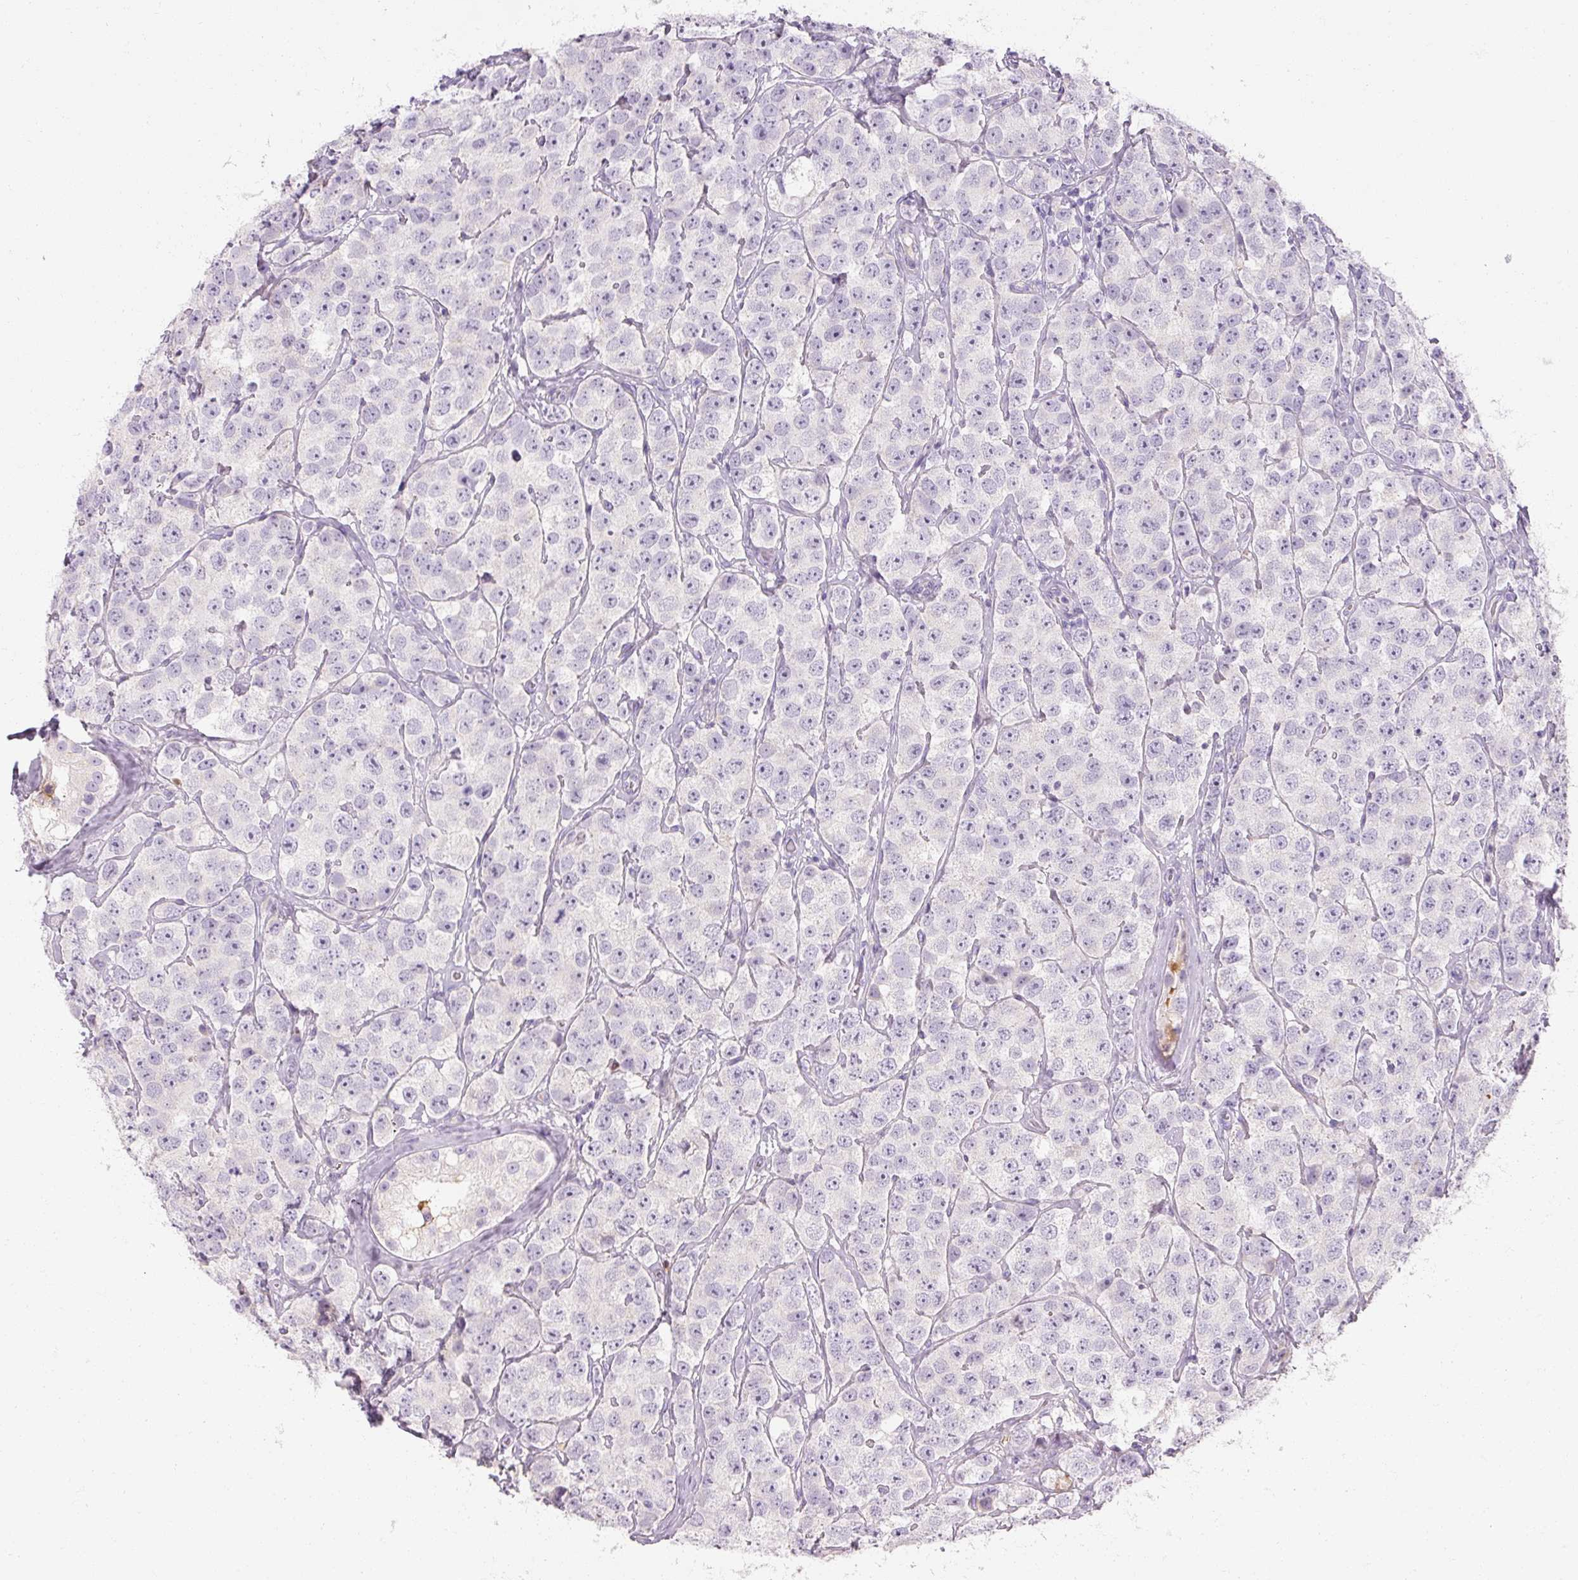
{"staining": {"intensity": "negative", "quantity": "none", "location": "none"}, "tissue": "testis cancer", "cell_type": "Tumor cells", "image_type": "cancer", "snomed": [{"axis": "morphology", "description": "Seminoma, NOS"}, {"axis": "topography", "description": "Testis"}], "caption": "A high-resolution photomicrograph shows IHC staining of seminoma (testis), which exhibits no significant expression in tumor cells.", "gene": "NFE2L3", "patient": {"sex": "male", "age": 28}}